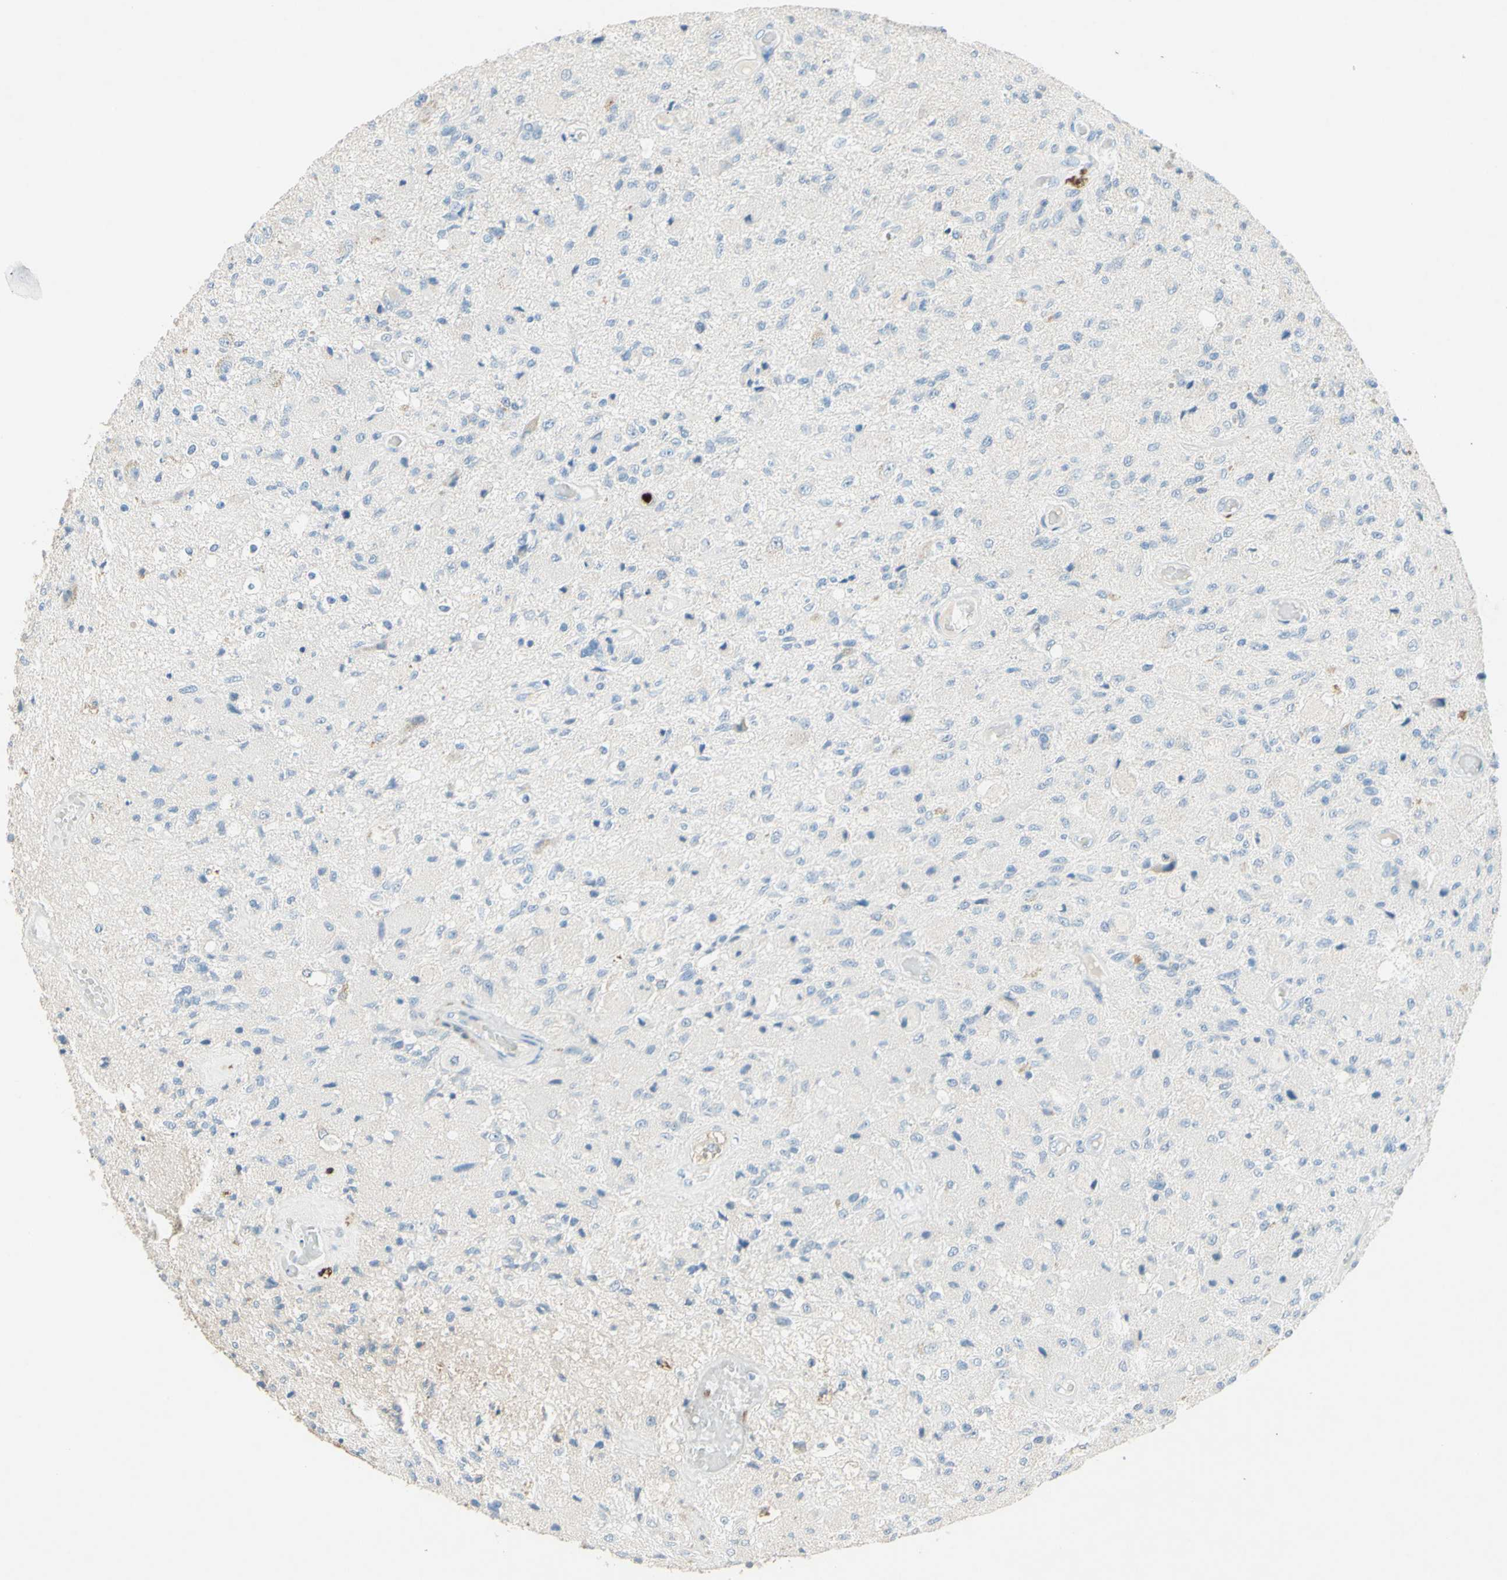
{"staining": {"intensity": "negative", "quantity": "none", "location": "none"}, "tissue": "glioma", "cell_type": "Tumor cells", "image_type": "cancer", "snomed": [{"axis": "morphology", "description": "Normal tissue, NOS"}, {"axis": "morphology", "description": "Glioma, malignant, High grade"}, {"axis": "topography", "description": "Cerebral cortex"}], "caption": "There is no significant staining in tumor cells of malignant high-grade glioma. The staining is performed using DAB brown chromogen with nuclei counter-stained in using hematoxylin.", "gene": "NFKBIZ", "patient": {"sex": "male", "age": 77}}